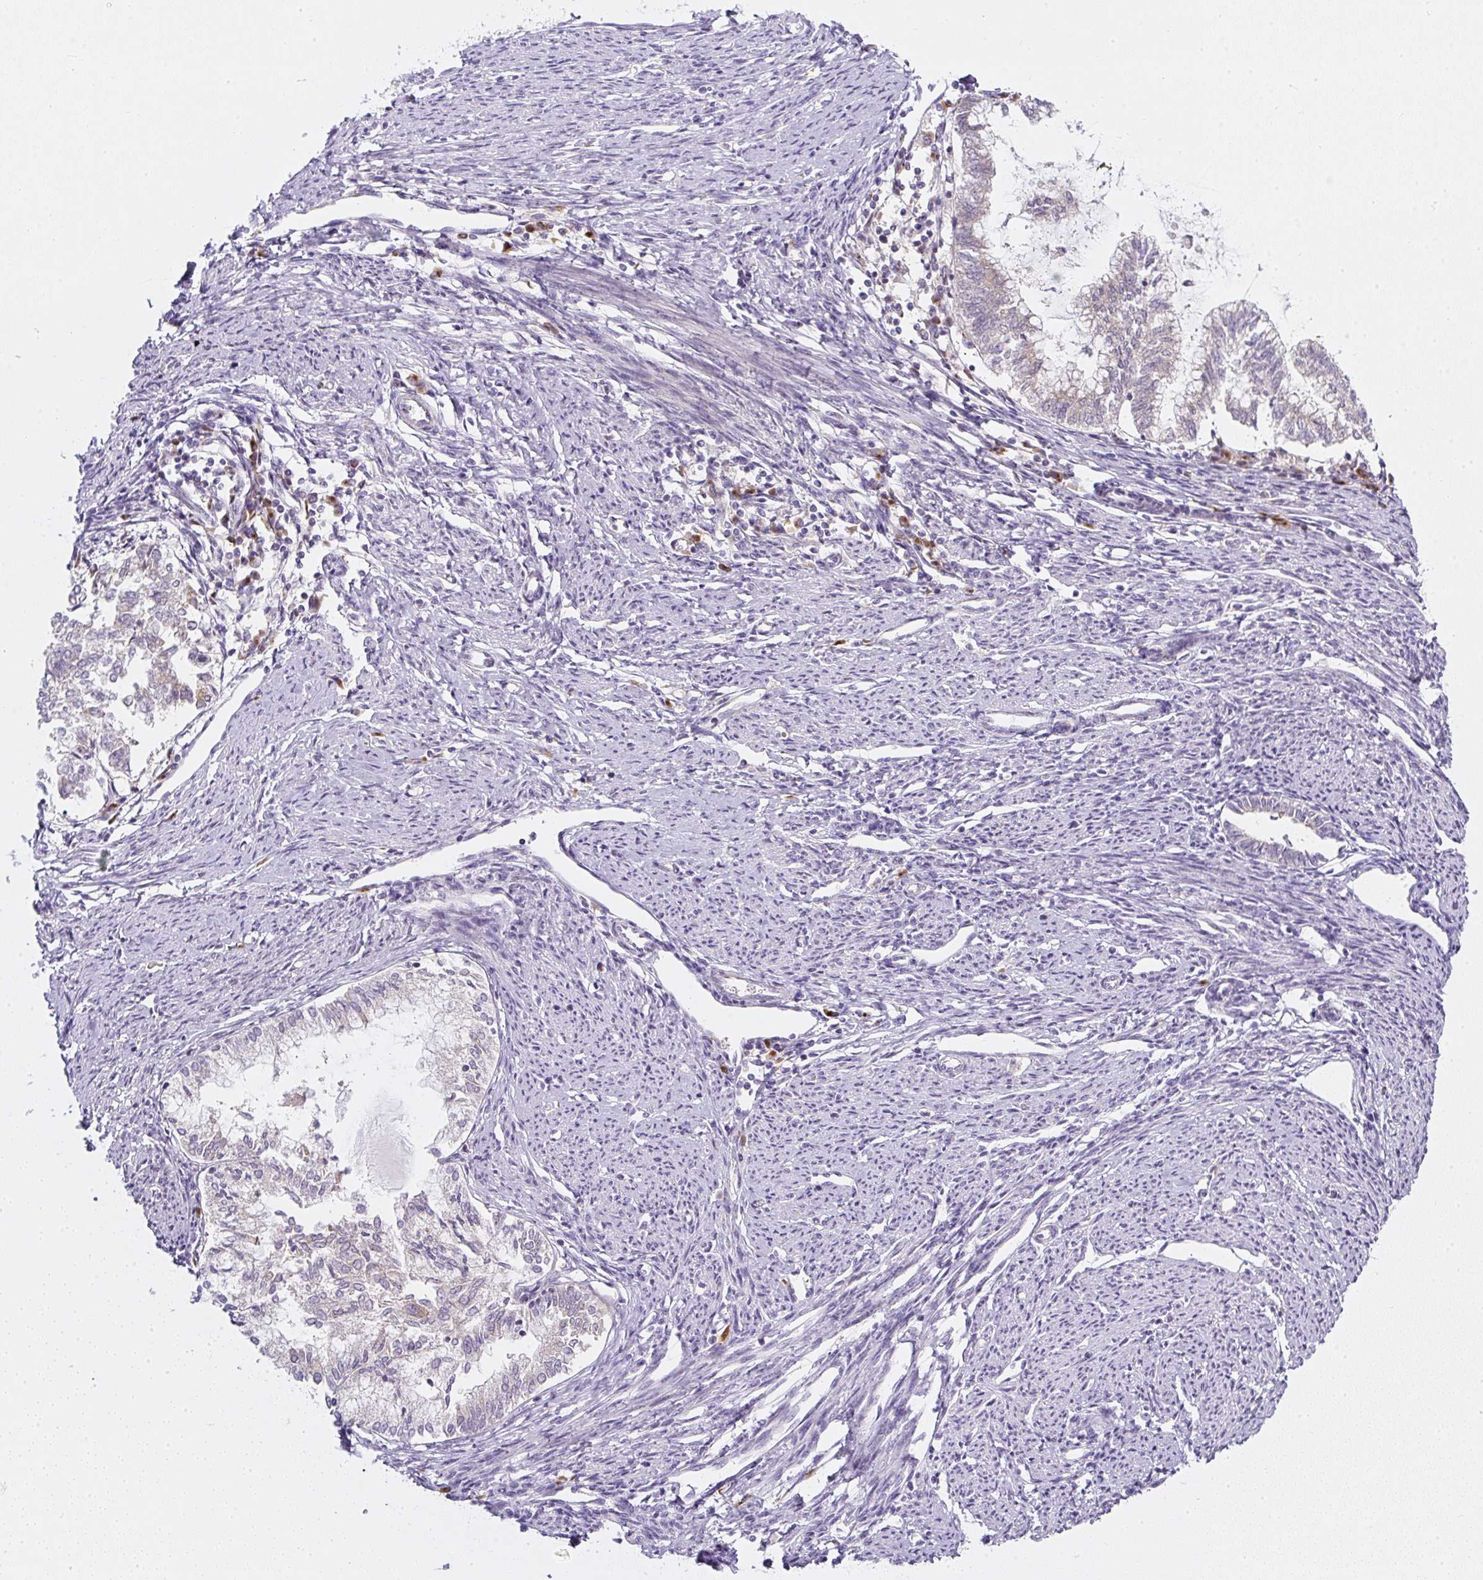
{"staining": {"intensity": "weak", "quantity": "<25%", "location": "cytoplasmic/membranous"}, "tissue": "endometrial cancer", "cell_type": "Tumor cells", "image_type": "cancer", "snomed": [{"axis": "morphology", "description": "Adenocarcinoma, NOS"}, {"axis": "topography", "description": "Endometrium"}], "caption": "Endometrial adenocarcinoma was stained to show a protein in brown. There is no significant expression in tumor cells.", "gene": "MLX", "patient": {"sex": "female", "age": 79}}